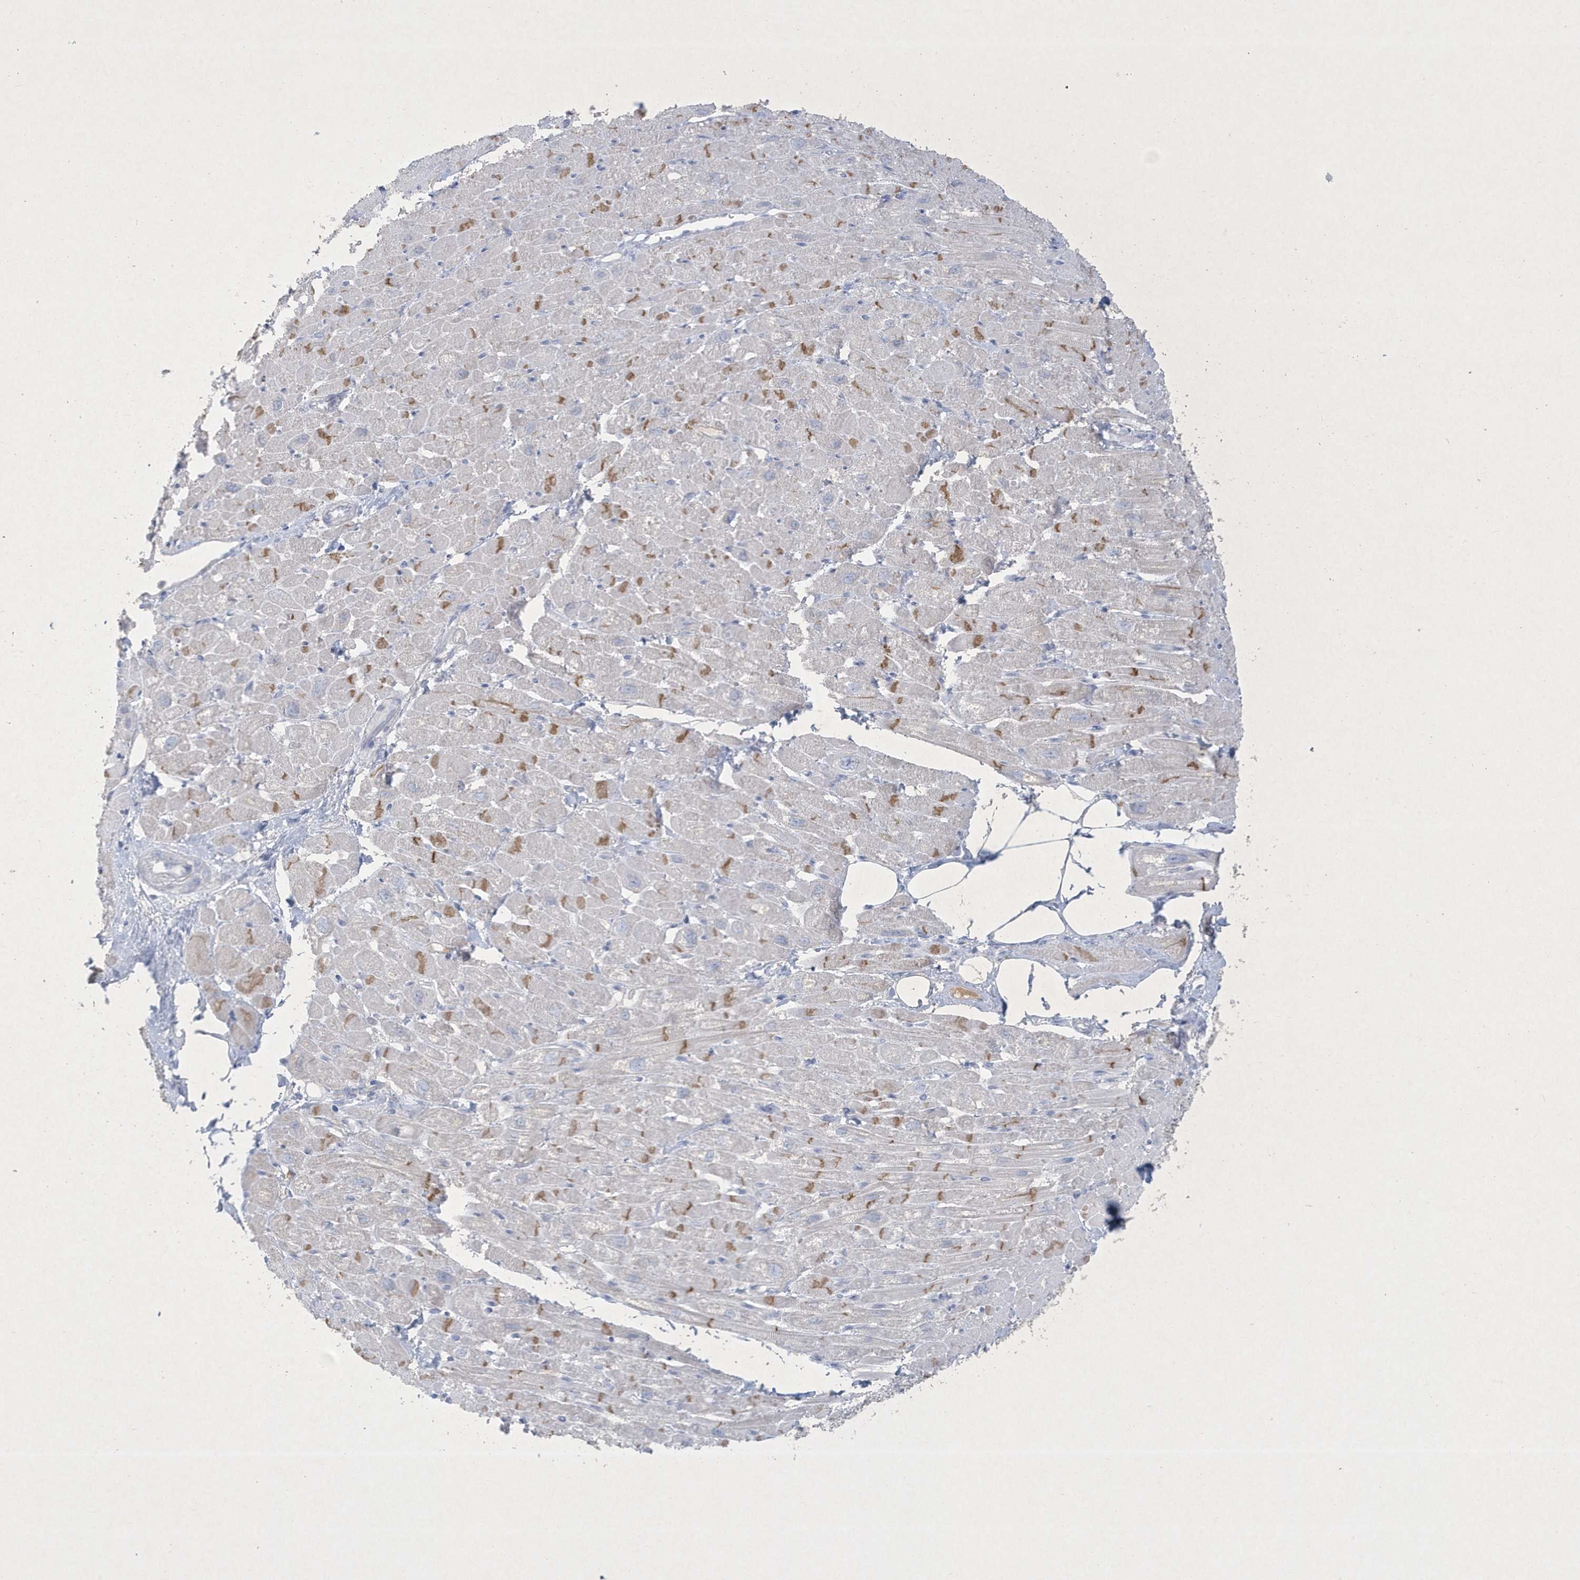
{"staining": {"intensity": "strong", "quantity": "25%-75%", "location": "cytoplasmic/membranous"}, "tissue": "heart muscle", "cell_type": "Cardiomyocytes", "image_type": "normal", "snomed": [{"axis": "morphology", "description": "Normal tissue, NOS"}, {"axis": "topography", "description": "Heart"}], "caption": "Protein expression analysis of benign human heart muscle reveals strong cytoplasmic/membranous staining in approximately 25%-75% of cardiomyocytes.", "gene": "CCDC24", "patient": {"sex": "male", "age": 50}}